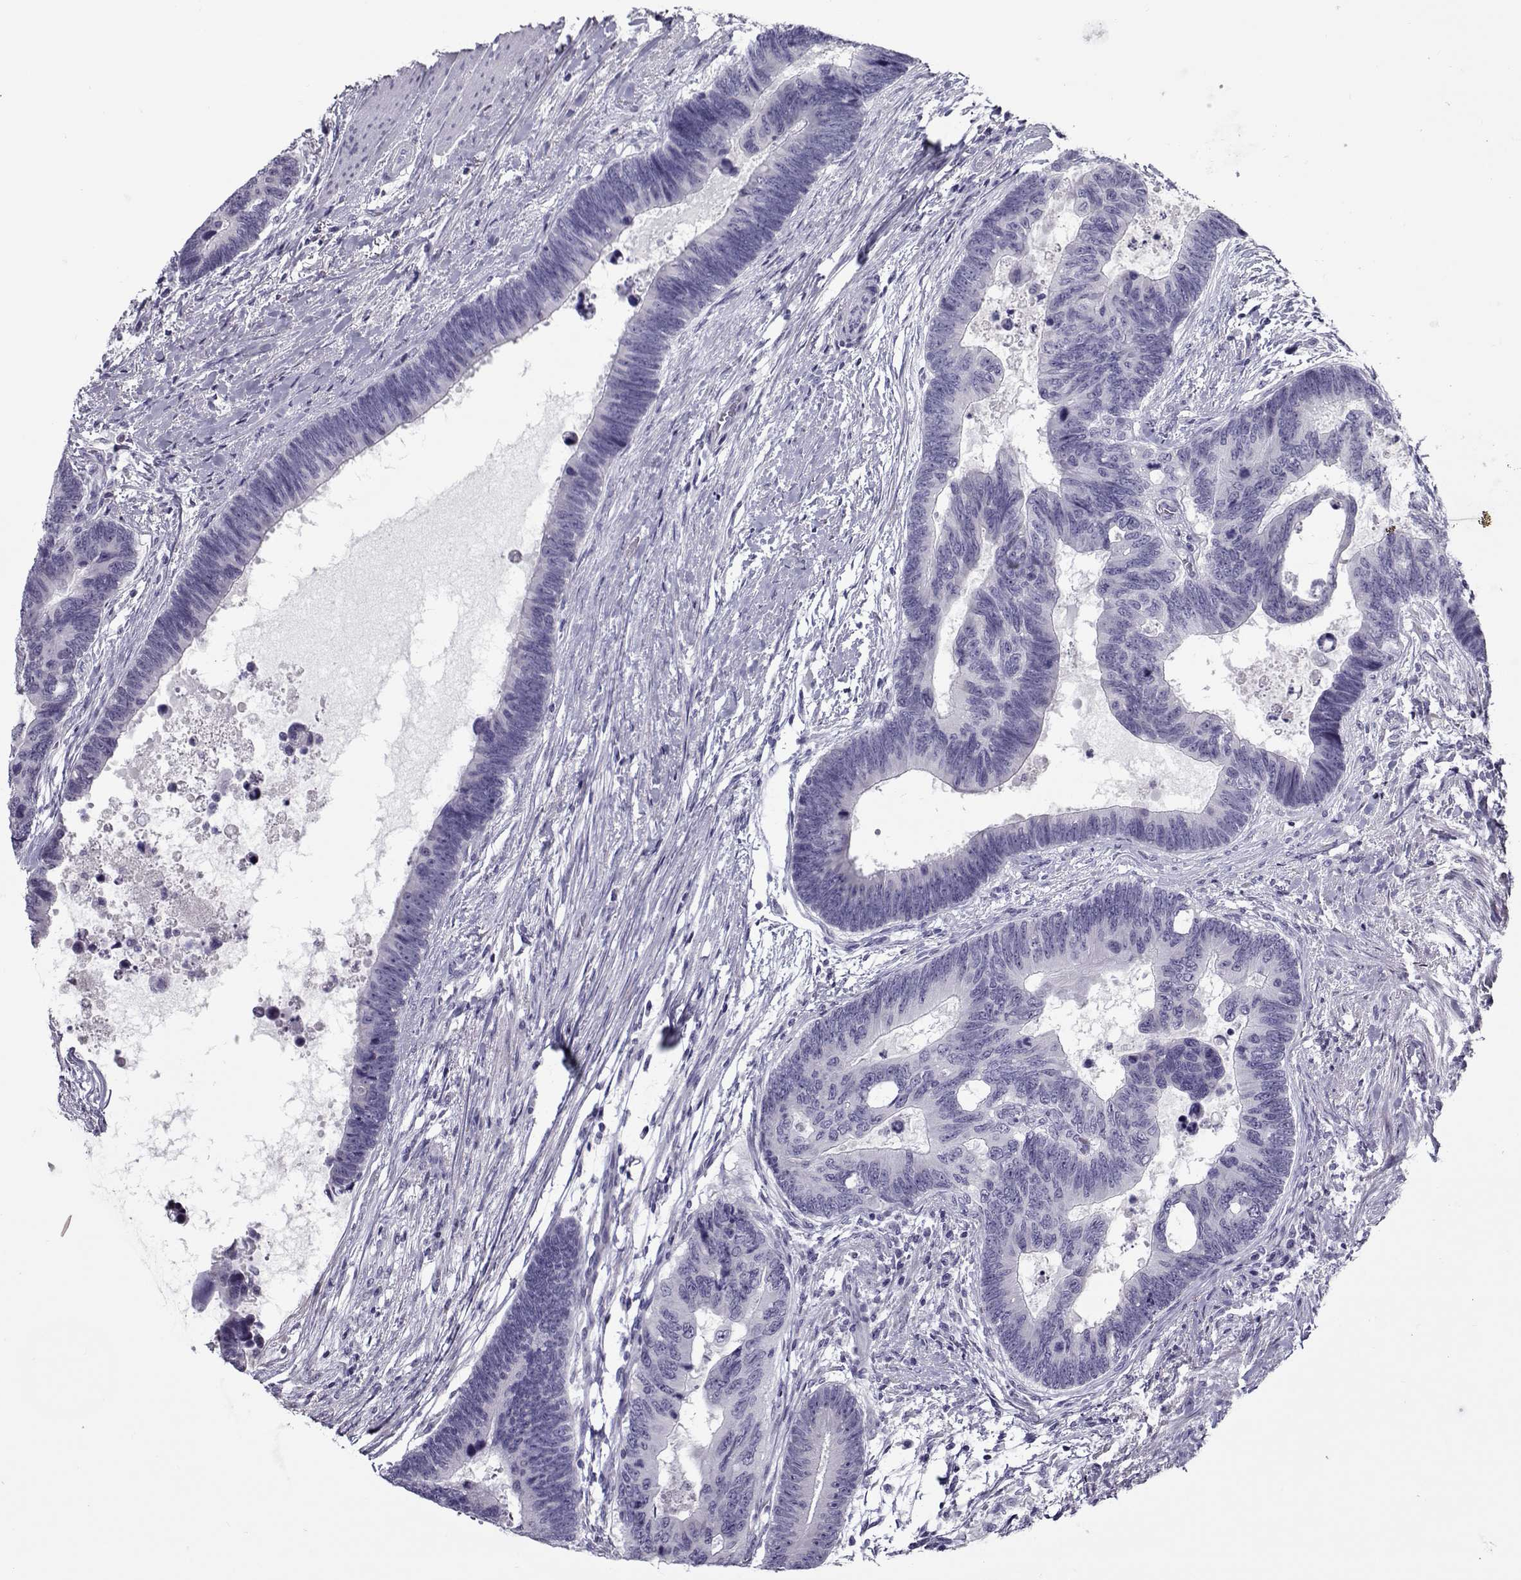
{"staining": {"intensity": "negative", "quantity": "none", "location": "none"}, "tissue": "colorectal cancer", "cell_type": "Tumor cells", "image_type": "cancer", "snomed": [{"axis": "morphology", "description": "Adenocarcinoma, NOS"}, {"axis": "topography", "description": "Colon"}], "caption": "Immunohistochemistry (IHC) of human colorectal cancer (adenocarcinoma) reveals no positivity in tumor cells.", "gene": "GAGE2A", "patient": {"sex": "female", "age": 77}}